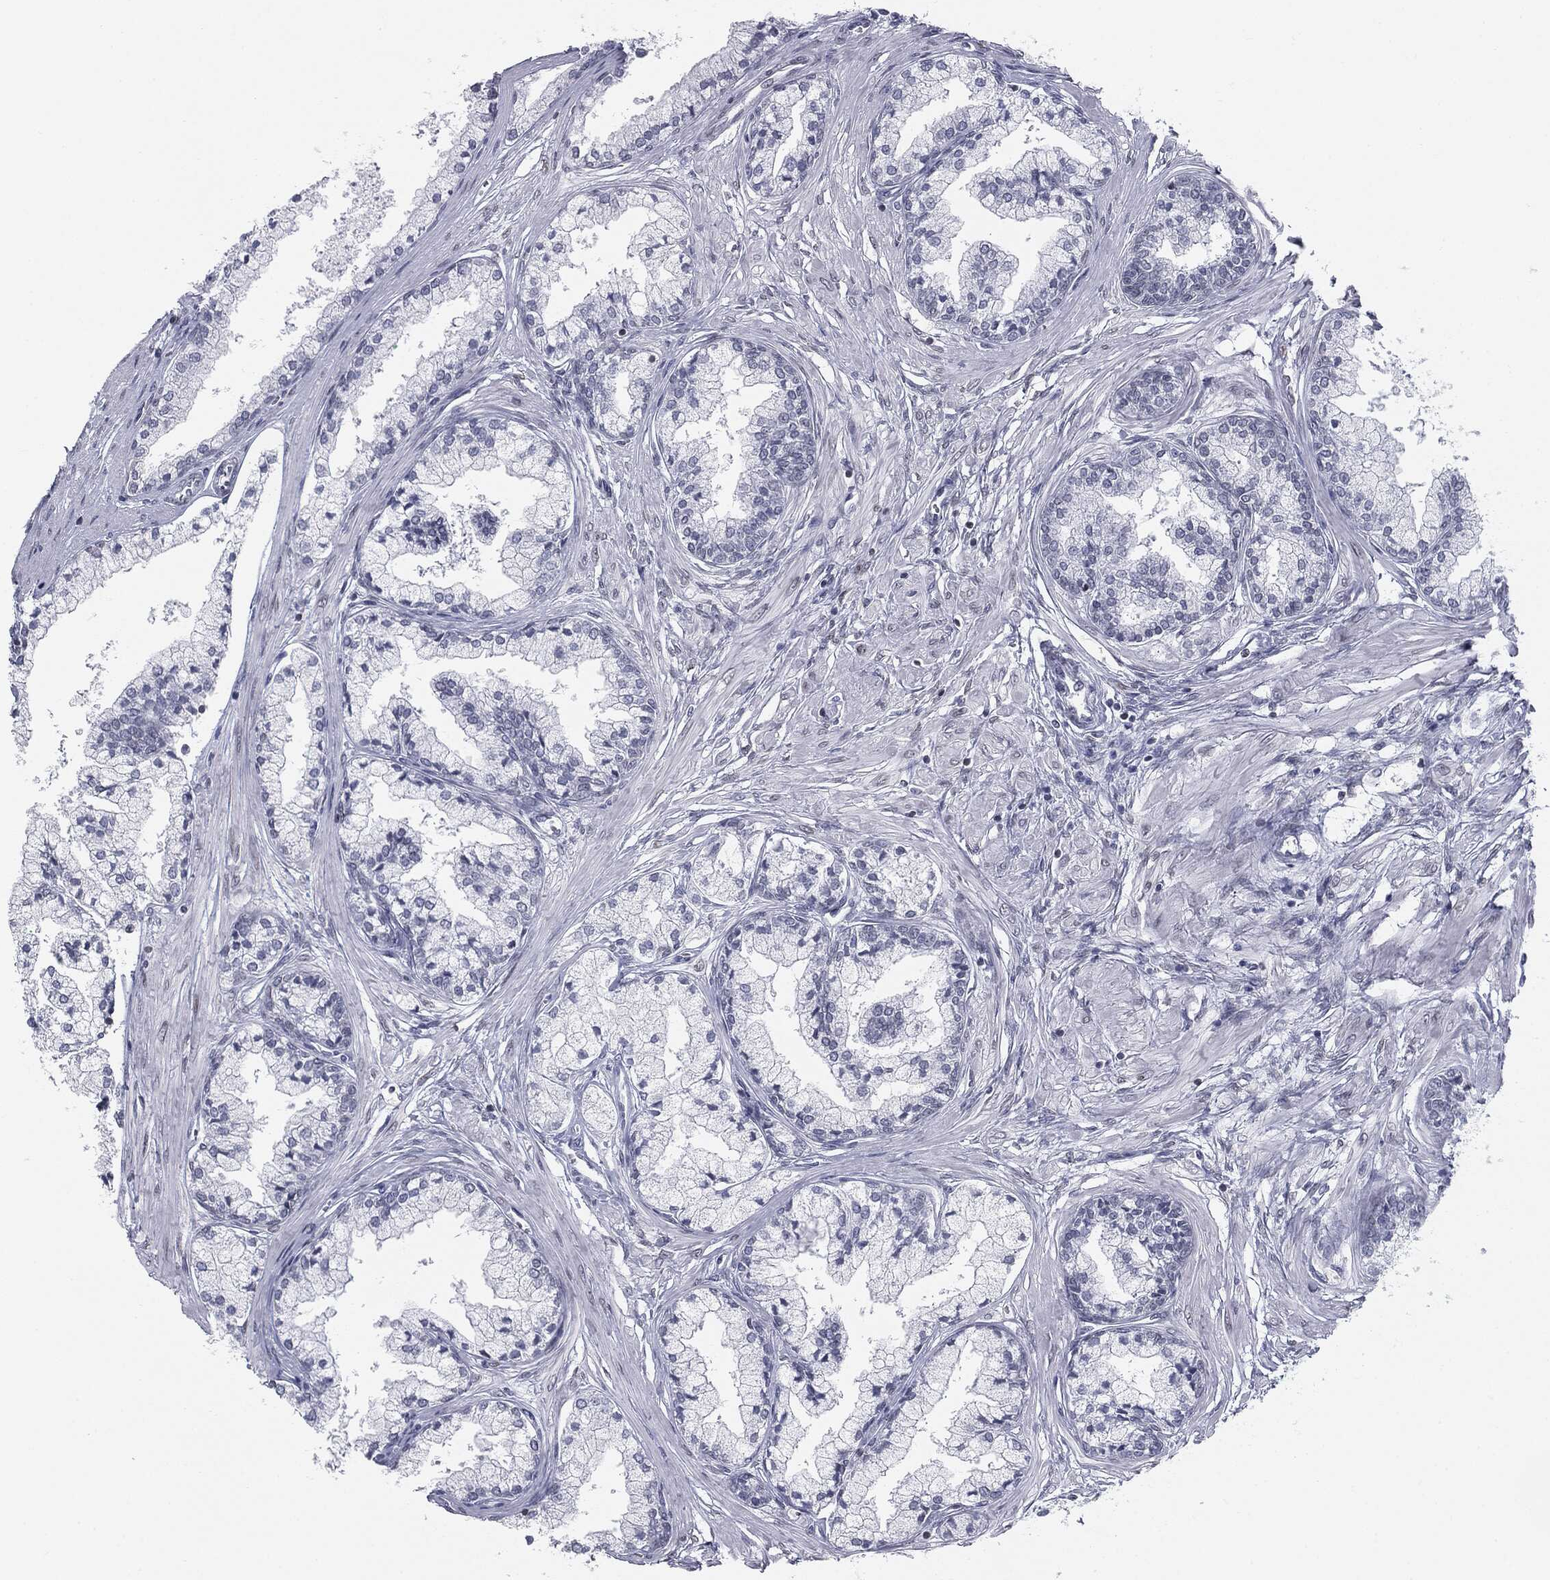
{"staining": {"intensity": "negative", "quantity": "none", "location": "none"}, "tissue": "prostate cancer", "cell_type": "Tumor cells", "image_type": "cancer", "snomed": [{"axis": "morphology", "description": "Adenocarcinoma, High grade"}, {"axis": "topography", "description": "Prostate"}], "caption": "Immunohistochemical staining of human prostate cancer exhibits no significant expression in tumor cells.", "gene": "ALDOB", "patient": {"sex": "male", "age": 66}}